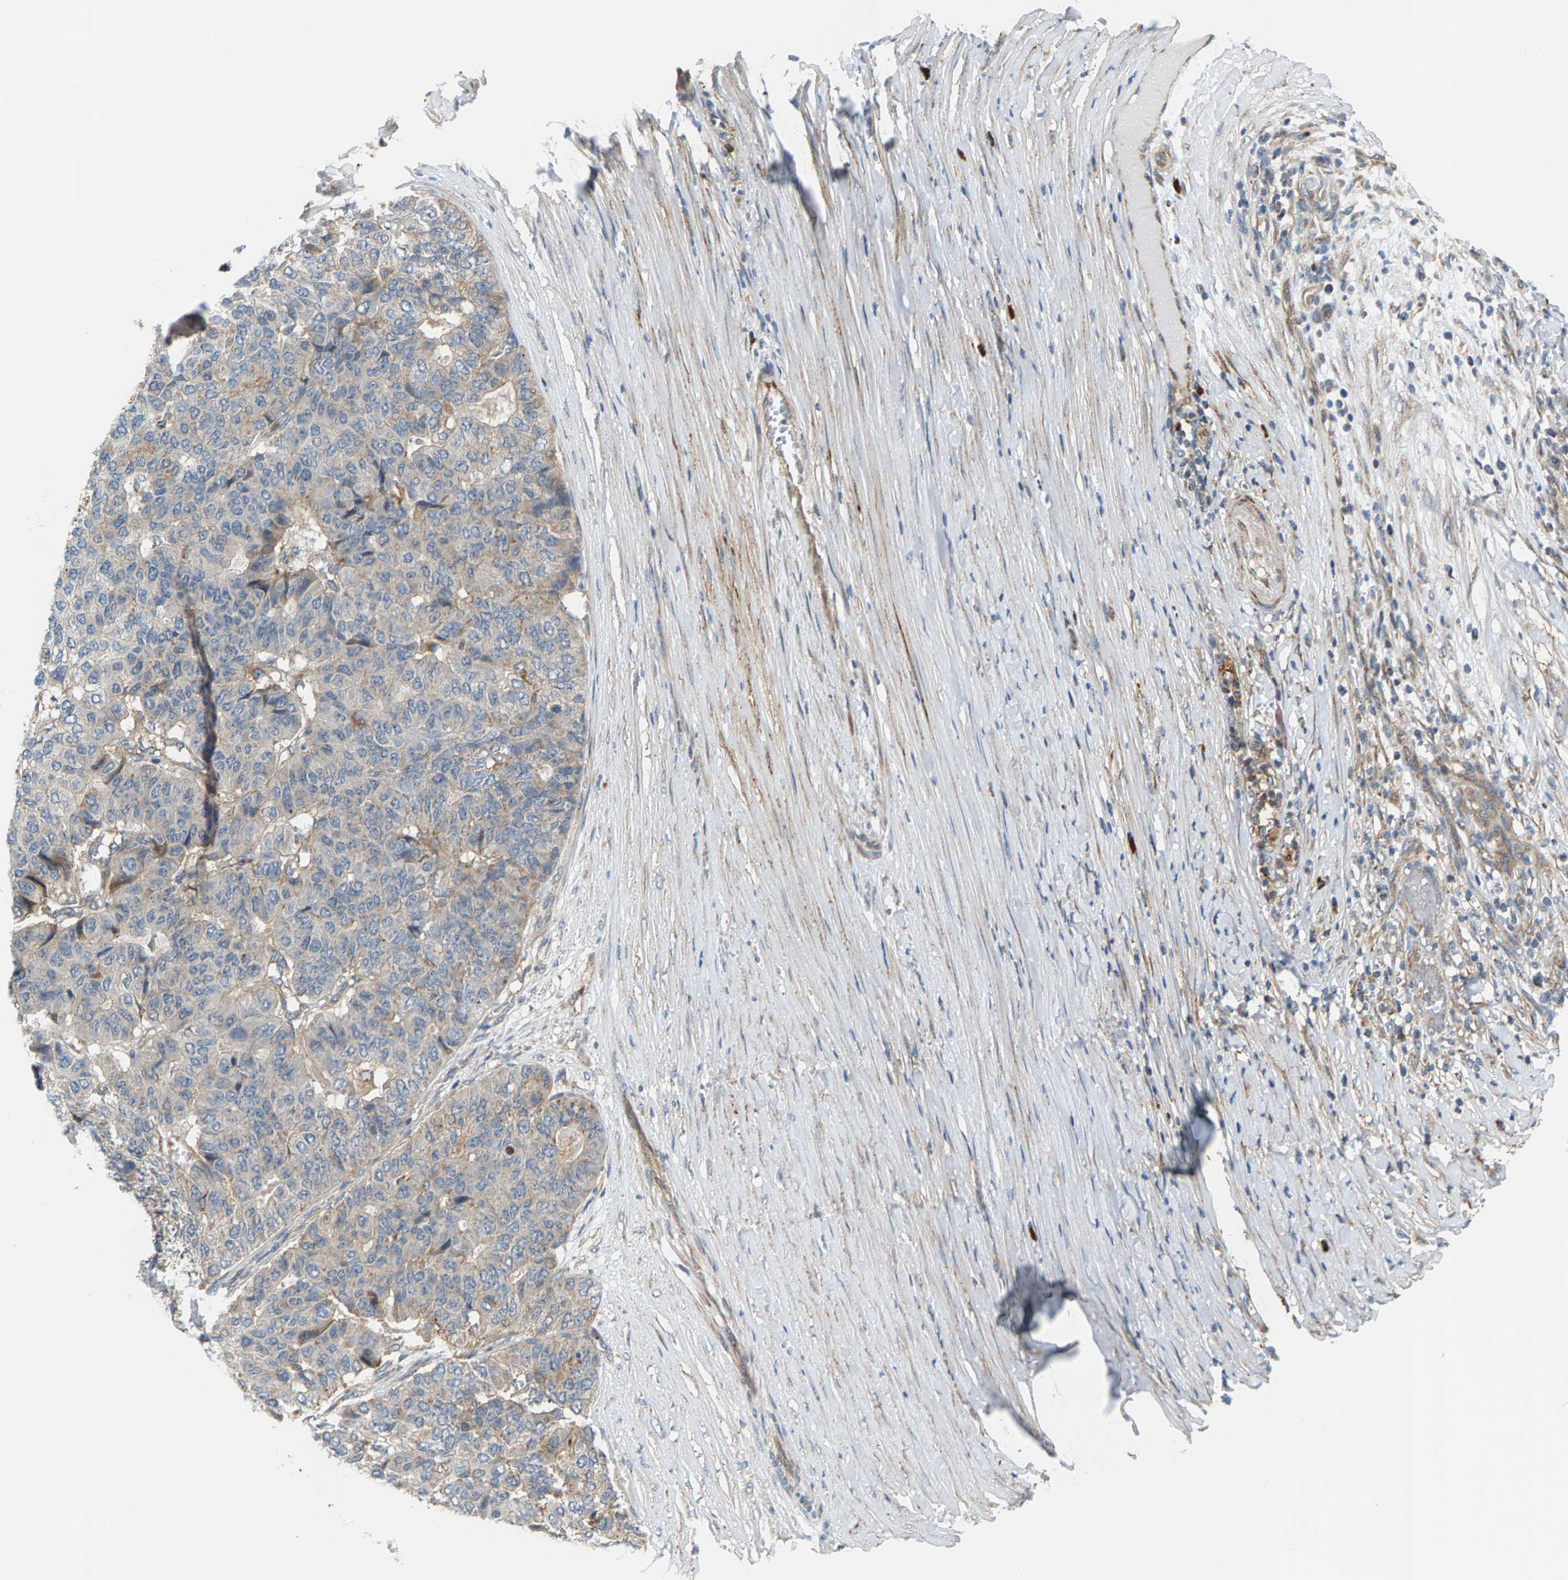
{"staining": {"intensity": "weak", "quantity": "<25%", "location": "cytoplasmic/membranous"}, "tissue": "pancreatic cancer", "cell_type": "Tumor cells", "image_type": "cancer", "snomed": [{"axis": "morphology", "description": "Adenocarcinoma, NOS"}, {"axis": "topography", "description": "Pancreas"}], "caption": "Tumor cells are negative for brown protein staining in pancreatic cancer. (DAB IHC, high magnification).", "gene": "PDCL", "patient": {"sex": "male", "age": 50}}